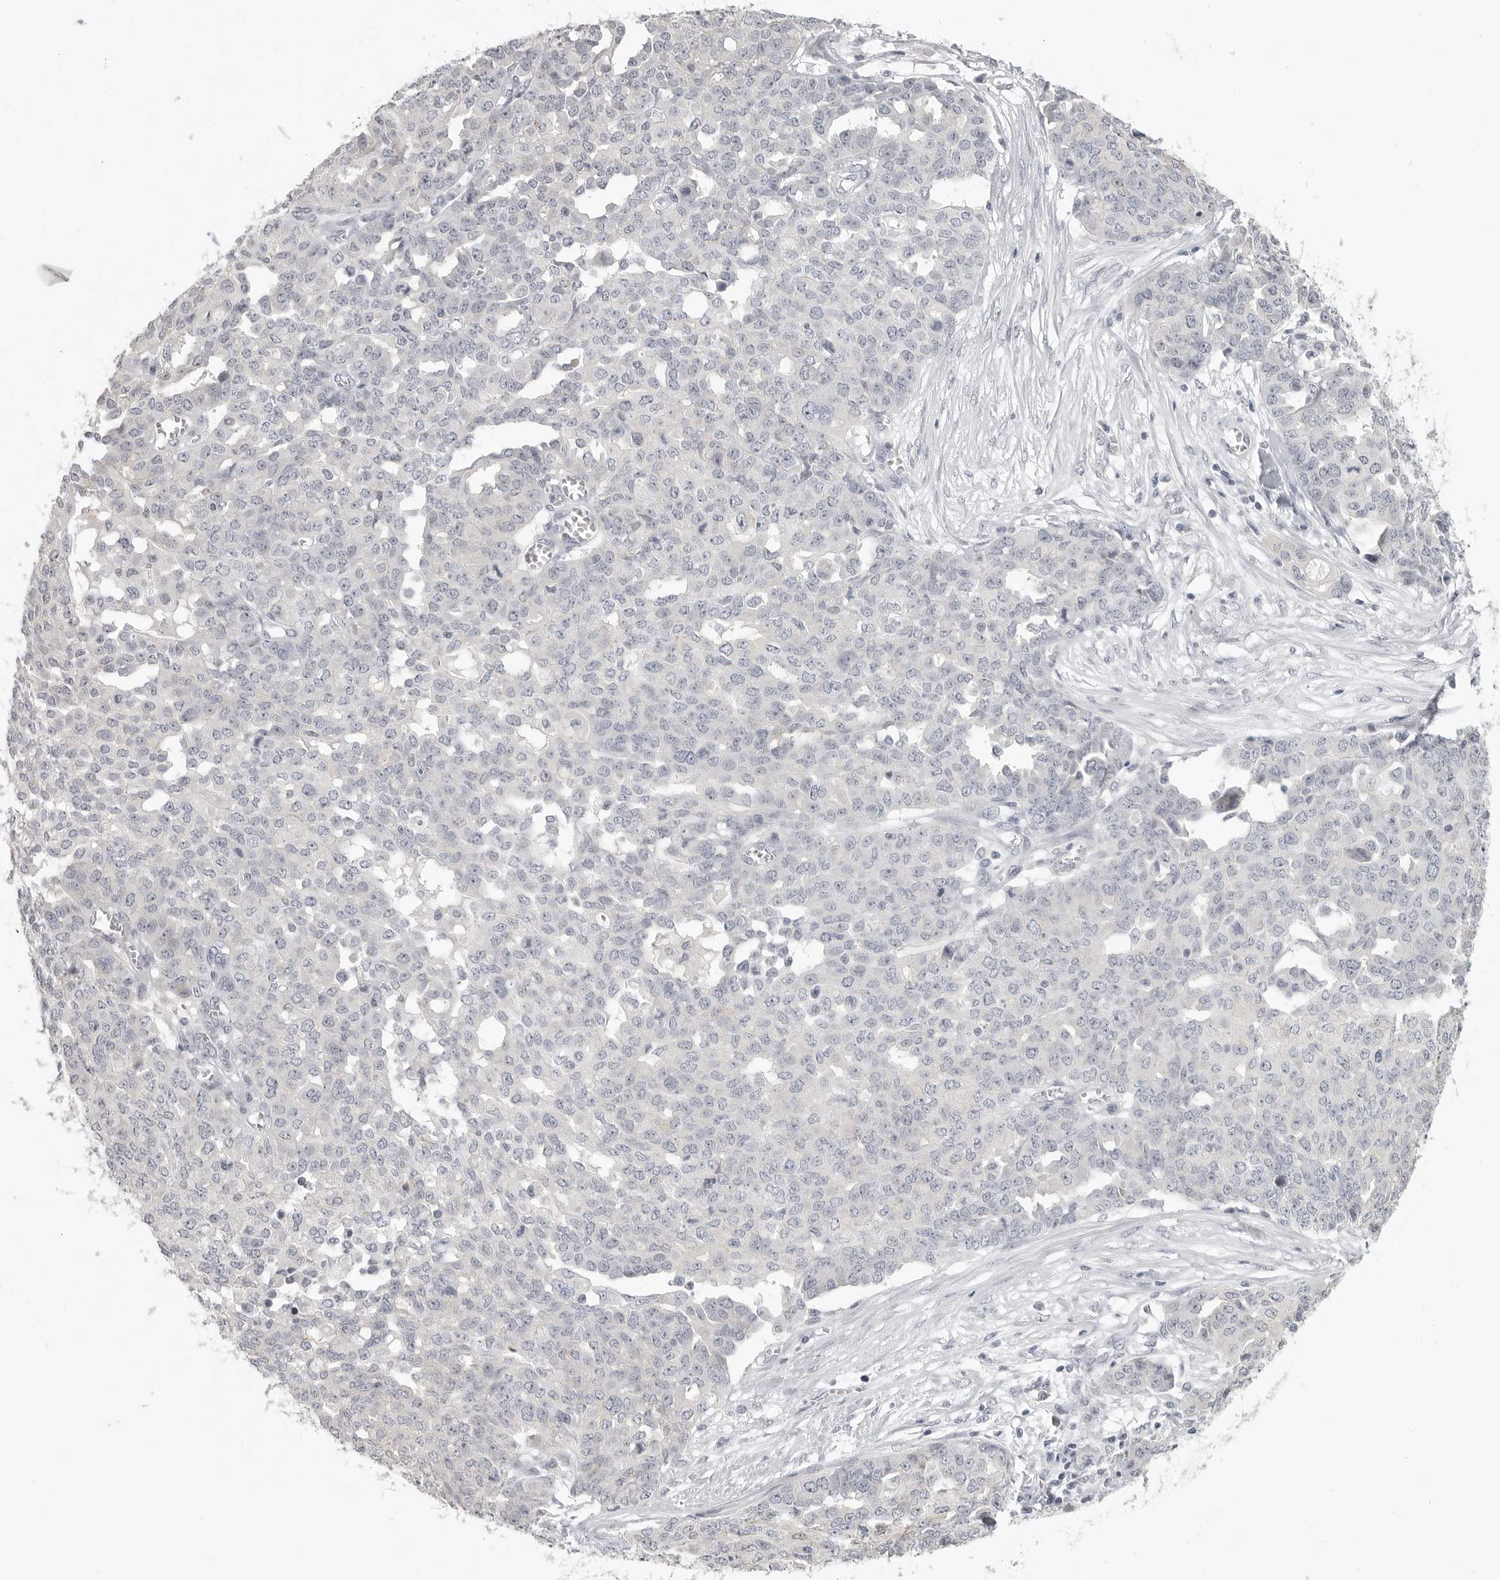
{"staining": {"intensity": "negative", "quantity": "none", "location": "none"}, "tissue": "ovarian cancer", "cell_type": "Tumor cells", "image_type": "cancer", "snomed": [{"axis": "morphology", "description": "Cystadenocarcinoma, serous, NOS"}, {"axis": "topography", "description": "Soft tissue"}, {"axis": "topography", "description": "Ovary"}], "caption": "An immunohistochemistry micrograph of ovarian cancer is shown. There is no staining in tumor cells of ovarian cancer. The staining was performed using DAB to visualize the protein expression in brown, while the nuclei were stained in blue with hematoxylin (Magnification: 20x).", "gene": "HMGCS2", "patient": {"sex": "female", "age": 57}}